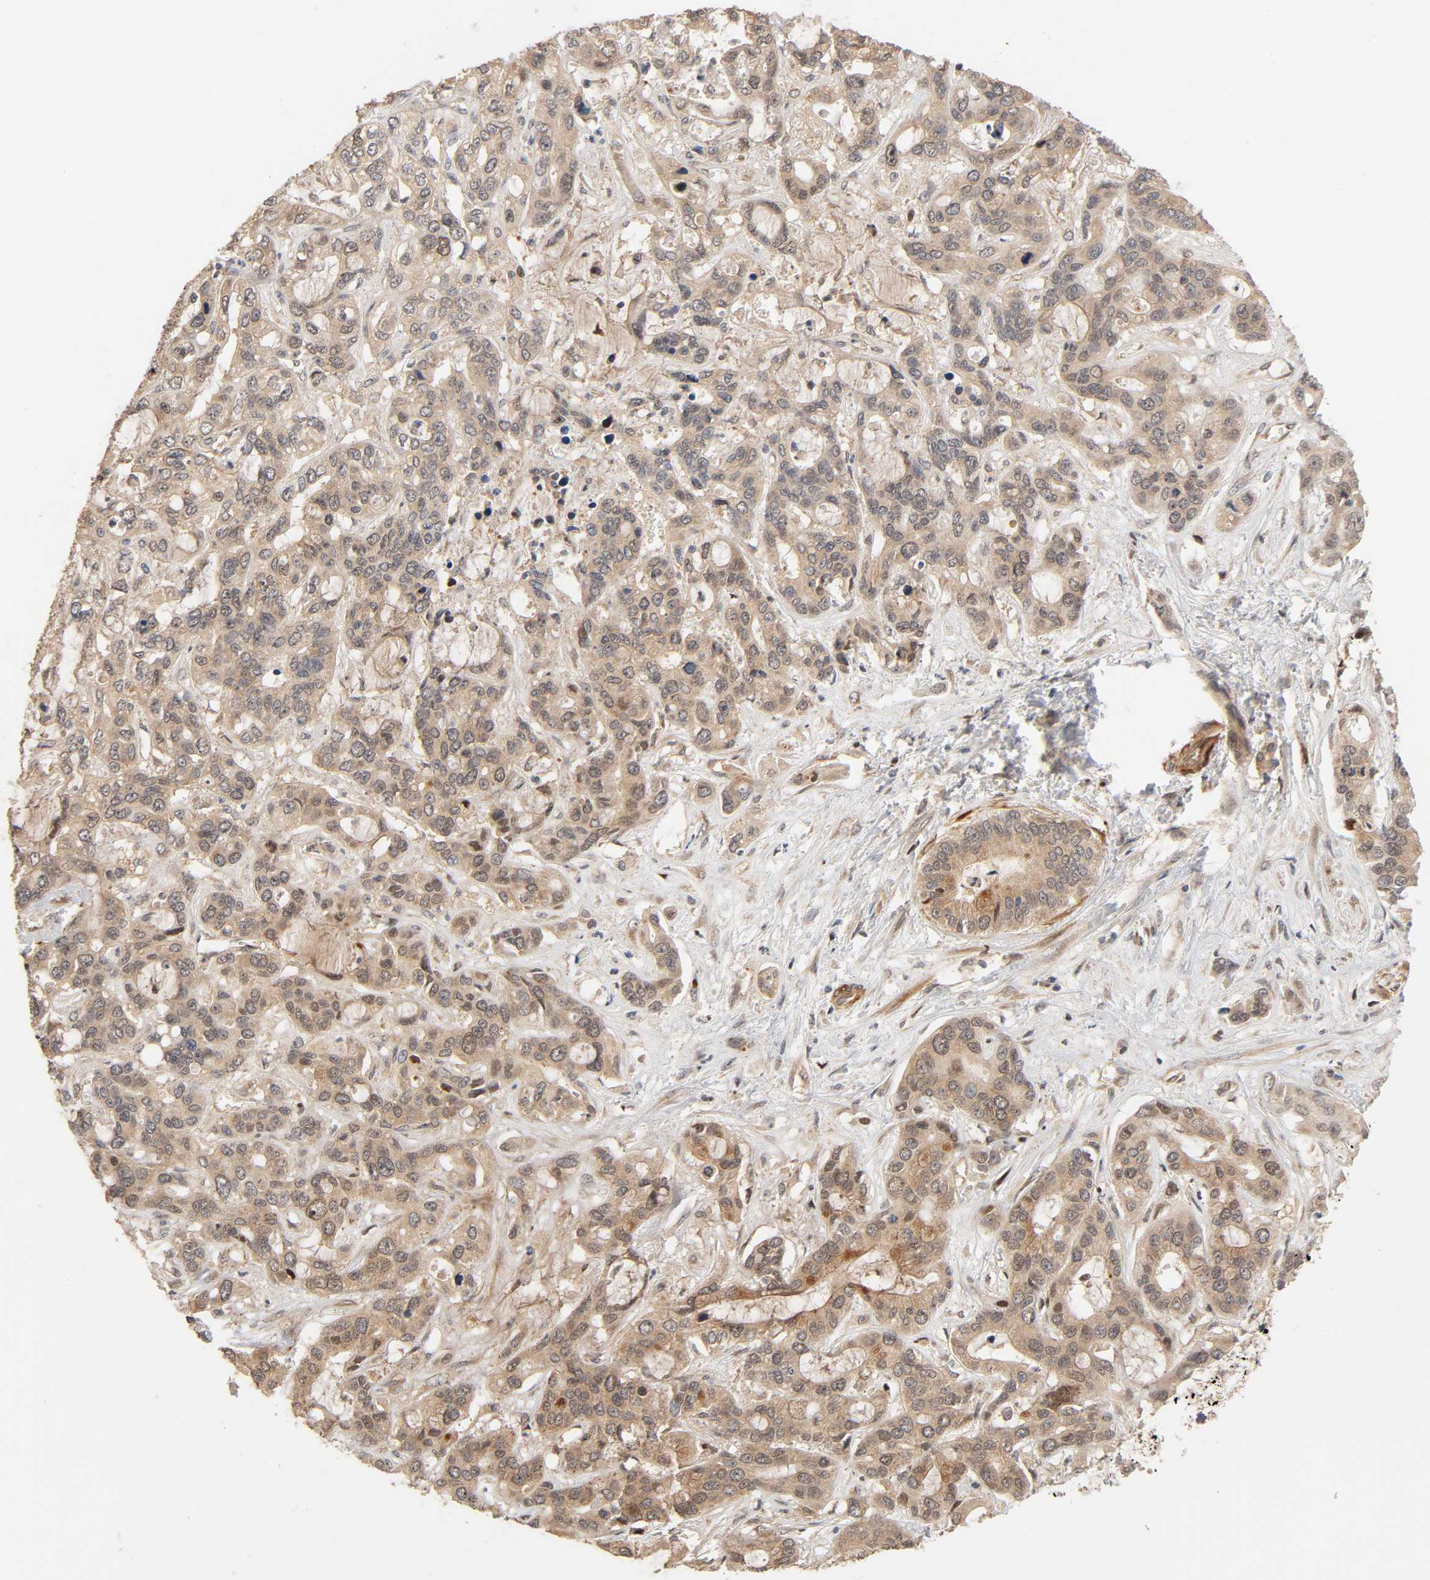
{"staining": {"intensity": "moderate", "quantity": ">75%", "location": "cytoplasmic/membranous,nuclear"}, "tissue": "liver cancer", "cell_type": "Tumor cells", "image_type": "cancer", "snomed": [{"axis": "morphology", "description": "Cholangiocarcinoma"}, {"axis": "topography", "description": "Liver"}], "caption": "DAB (3,3'-diaminobenzidine) immunohistochemical staining of human liver cancer (cholangiocarcinoma) shows moderate cytoplasmic/membranous and nuclear protein expression in approximately >75% of tumor cells.", "gene": "NEMF", "patient": {"sex": "female", "age": 65}}